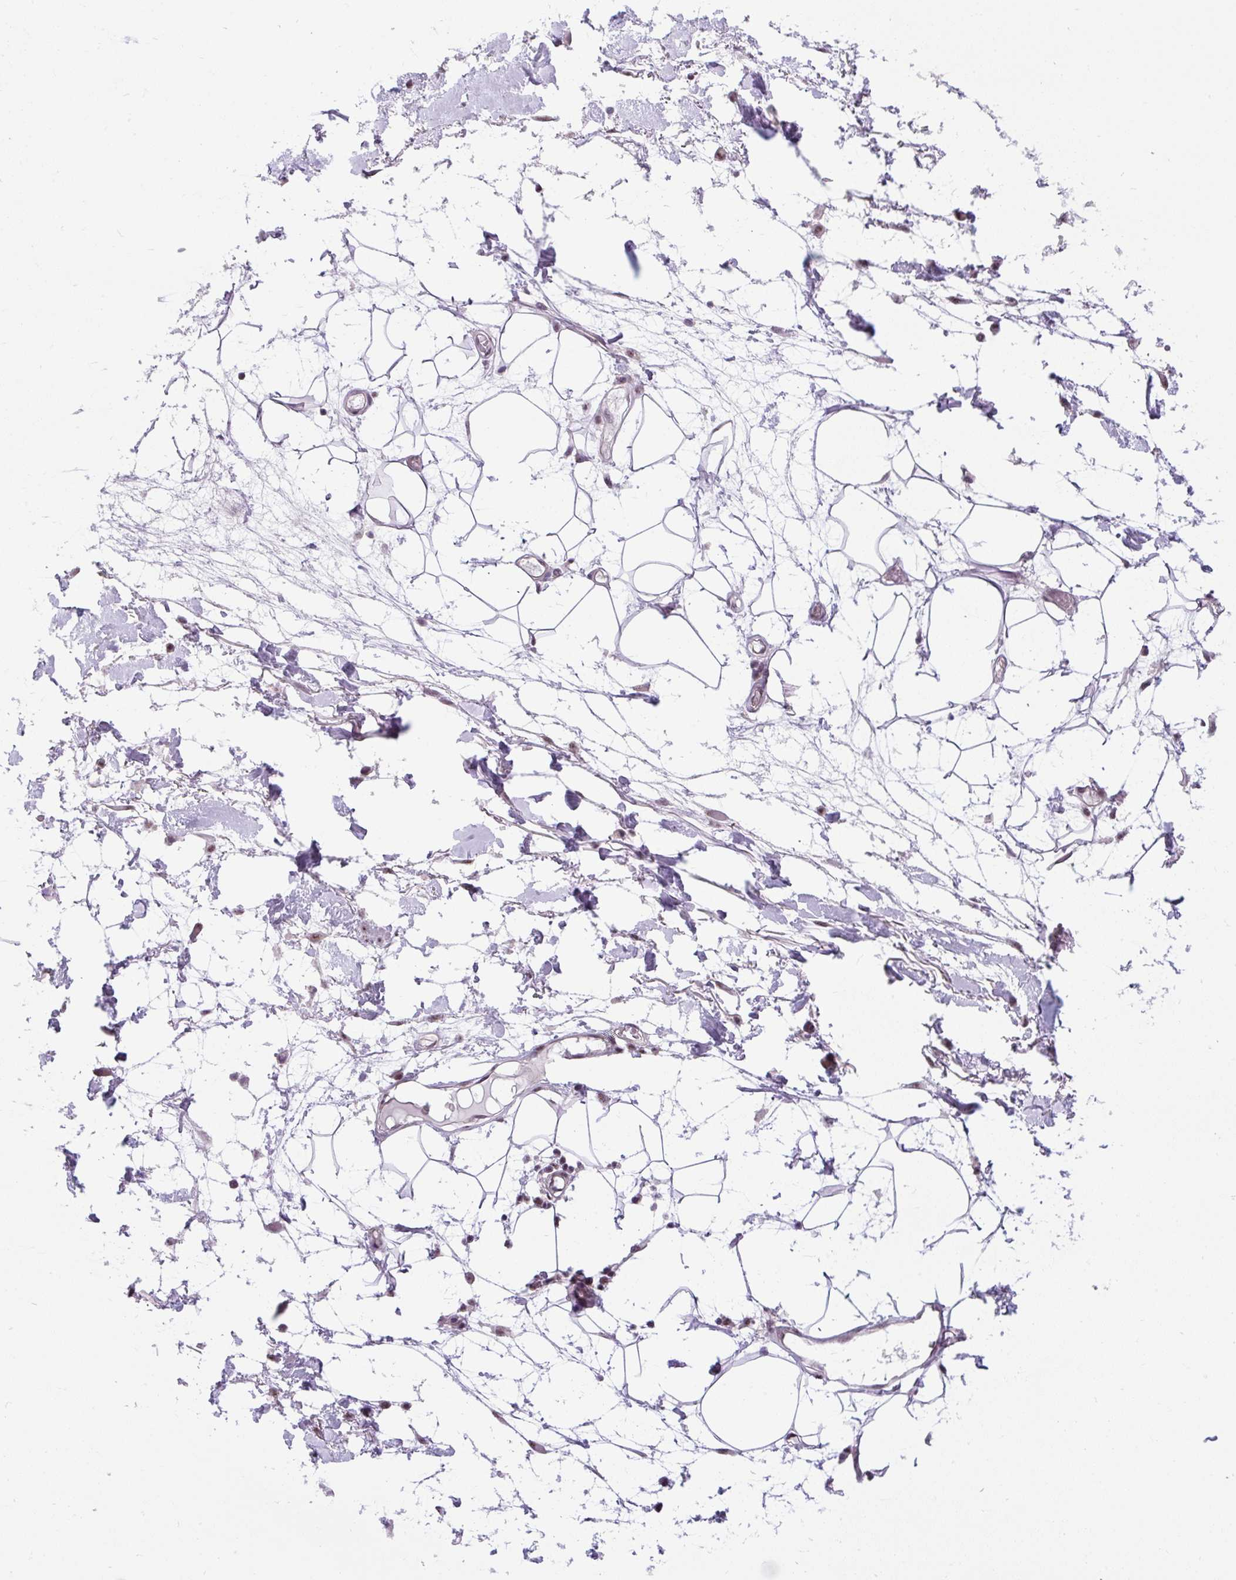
{"staining": {"intensity": "negative", "quantity": "none", "location": "none"}, "tissue": "adipose tissue", "cell_type": "Adipocytes", "image_type": "normal", "snomed": [{"axis": "morphology", "description": "Normal tissue, NOS"}, {"axis": "topography", "description": "Vulva"}, {"axis": "topography", "description": "Peripheral nerve tissue"}], "caption": "Immunohistochemistry (IHC) histopathology image of normal adipose tissue stained for a protein (brown), which reveals no expression in adipocytes.", "gene": "SMC5", "patient": {"sex": "female", "age": 68}}